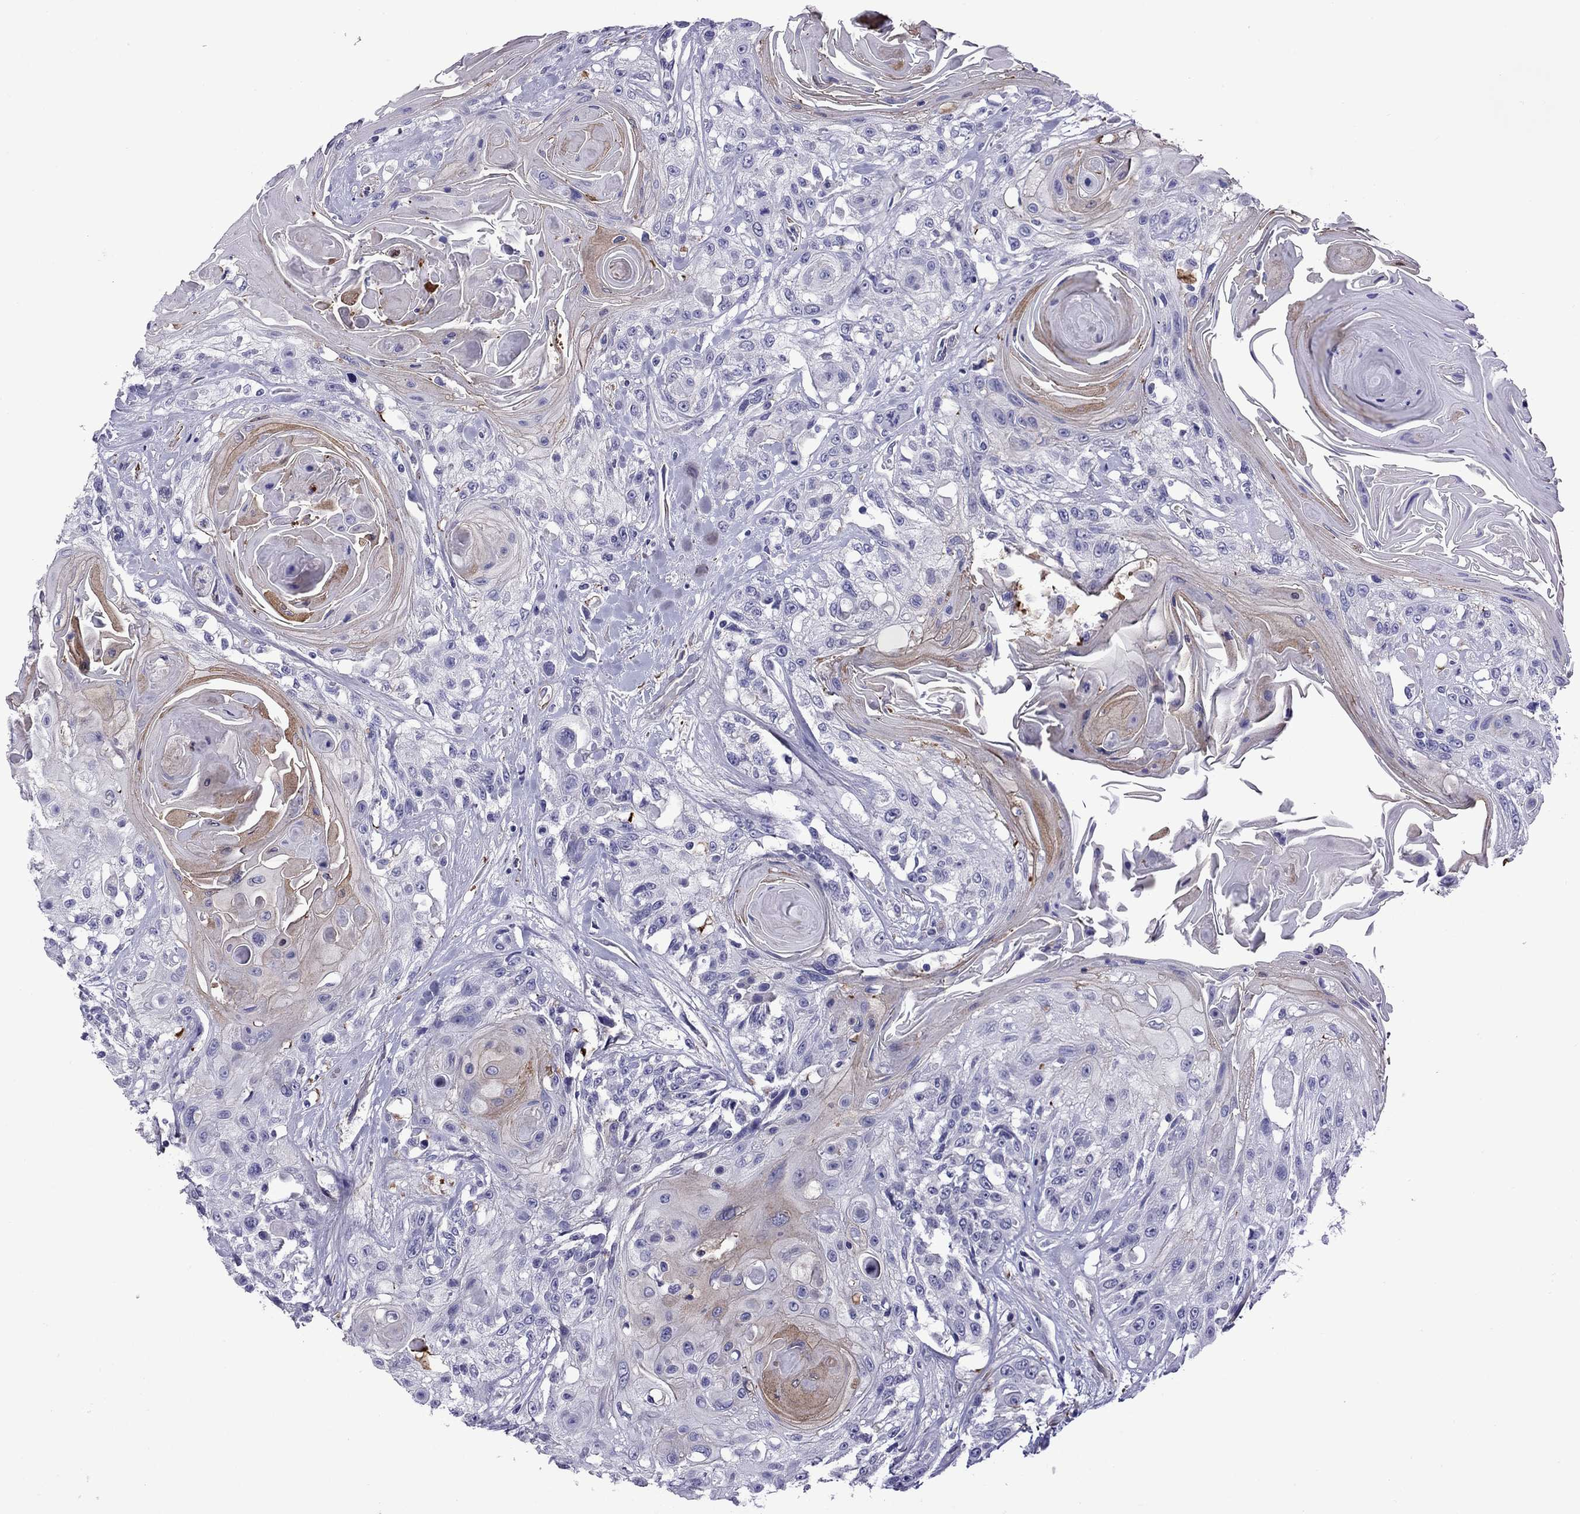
{"staining": {"intensity": "weak", "quantity": "<25%", "location": "cytoplasmic/membranous"}, "tissue": "head and neck cancer", "cell_type": "Tumor cells", "image_type": "cancer", "snomed": [{"axis": "morphology", "description": "Squamous cell carcinoma, NOS"}, {"axis": "topography", "description": "Head-Neck"}], "caption": "This is an immunohistochemistry (IHC) micrograph of human head and neck cancer (squamous cell carcinoma). There is no positivity in tumor cells.", "gene": "CHRNA5", "patient": {"sex": "female", "age": 59}}